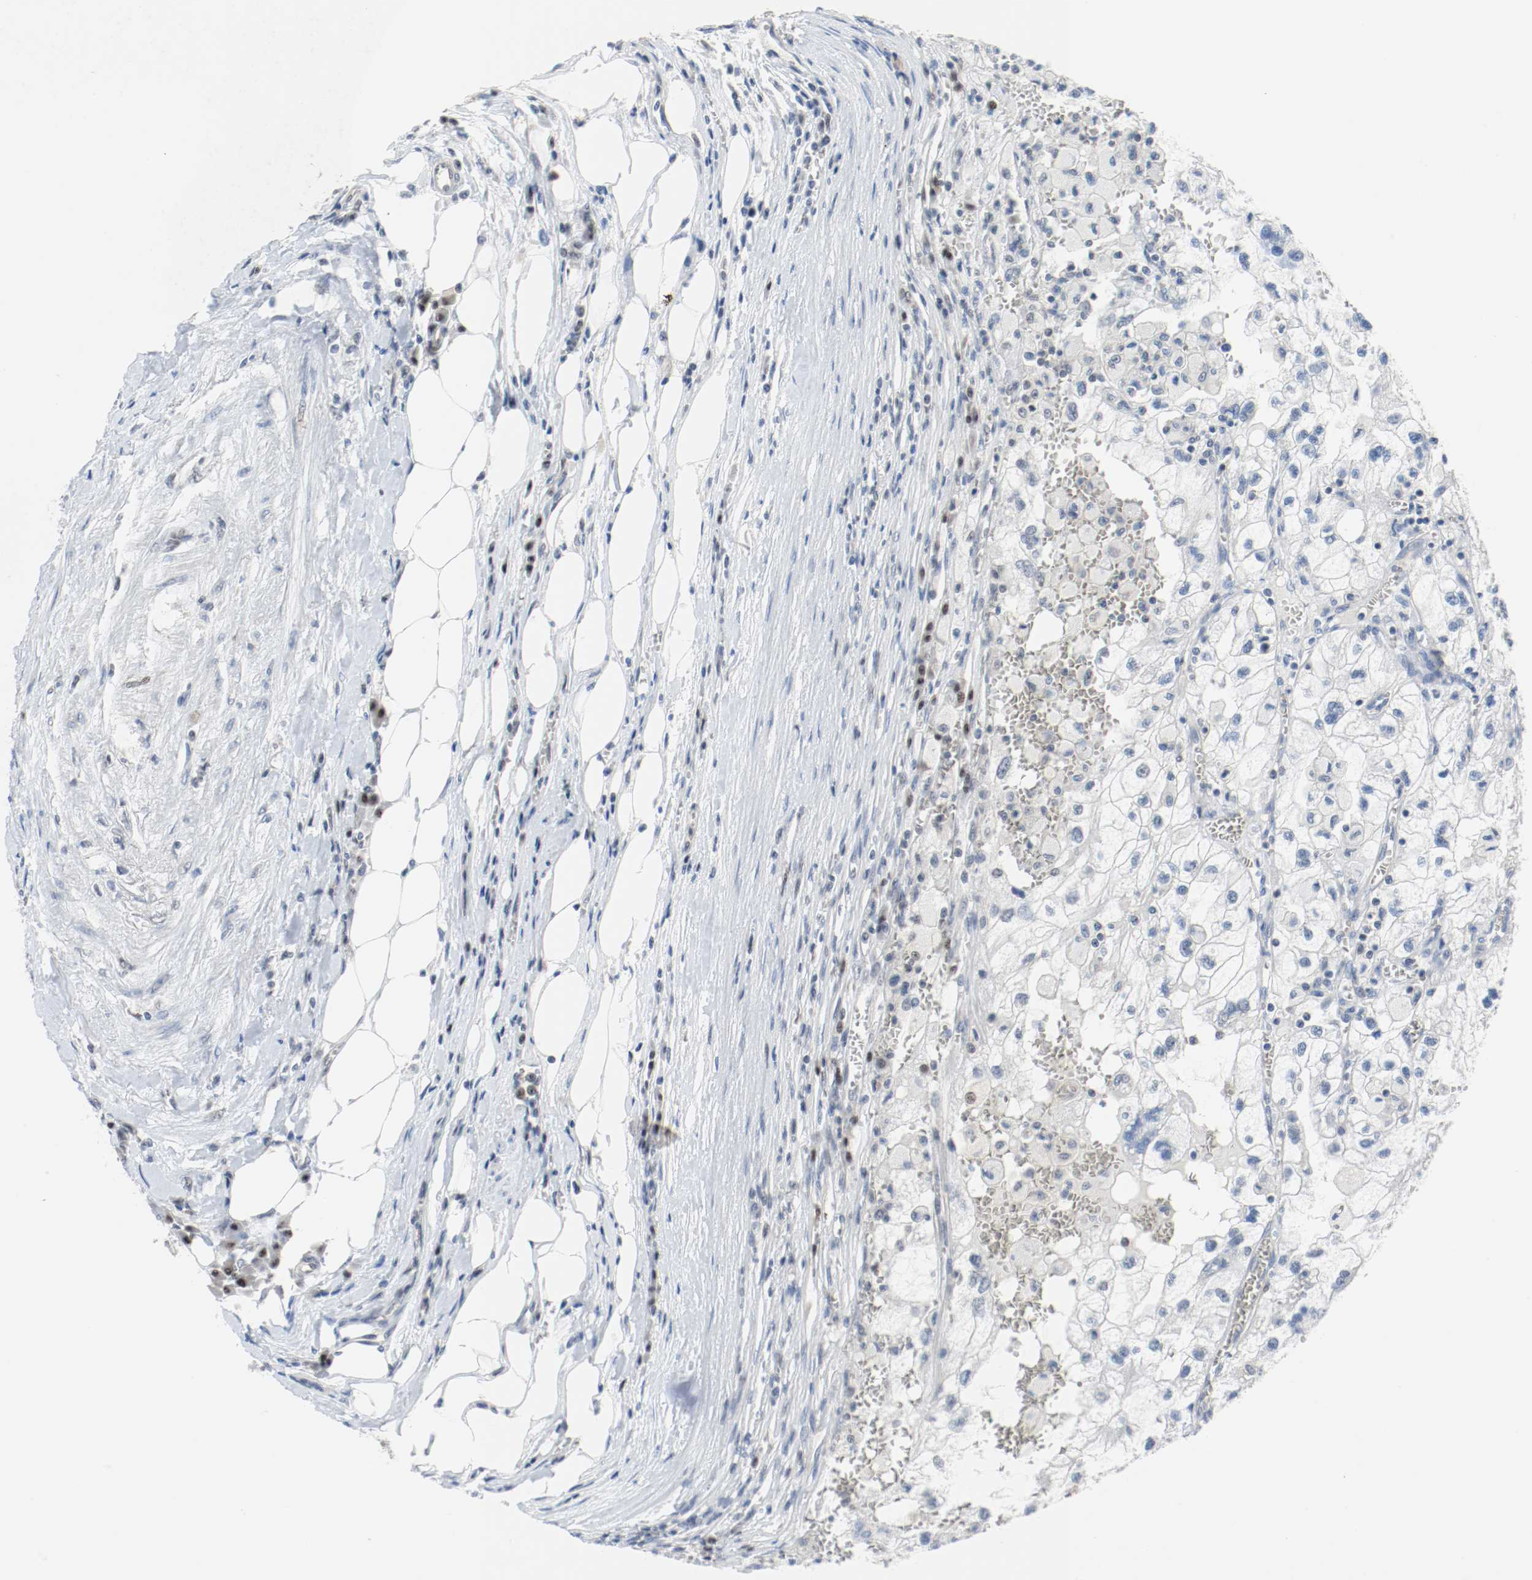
{"staining": {"intensity": "negative", "quantity": "none", "location": "none"}, "tissue": "renal cancer", "cell_type": "Tumor cells", "image_type": "cancer", "snomed": [{"axis": "morphology", "description": "Normal tissue, NOS"}, {"axis": "morphology", "description": "Adenocarcinoma, NOS"}, {"axis": "topography", "description": "Kidney"}], "caption": "A photomicrograph of human renal cancer is negative for staining in tumor cells.", "gene": "ASH1L", "patient": {"sex": "male", "age": 71}}